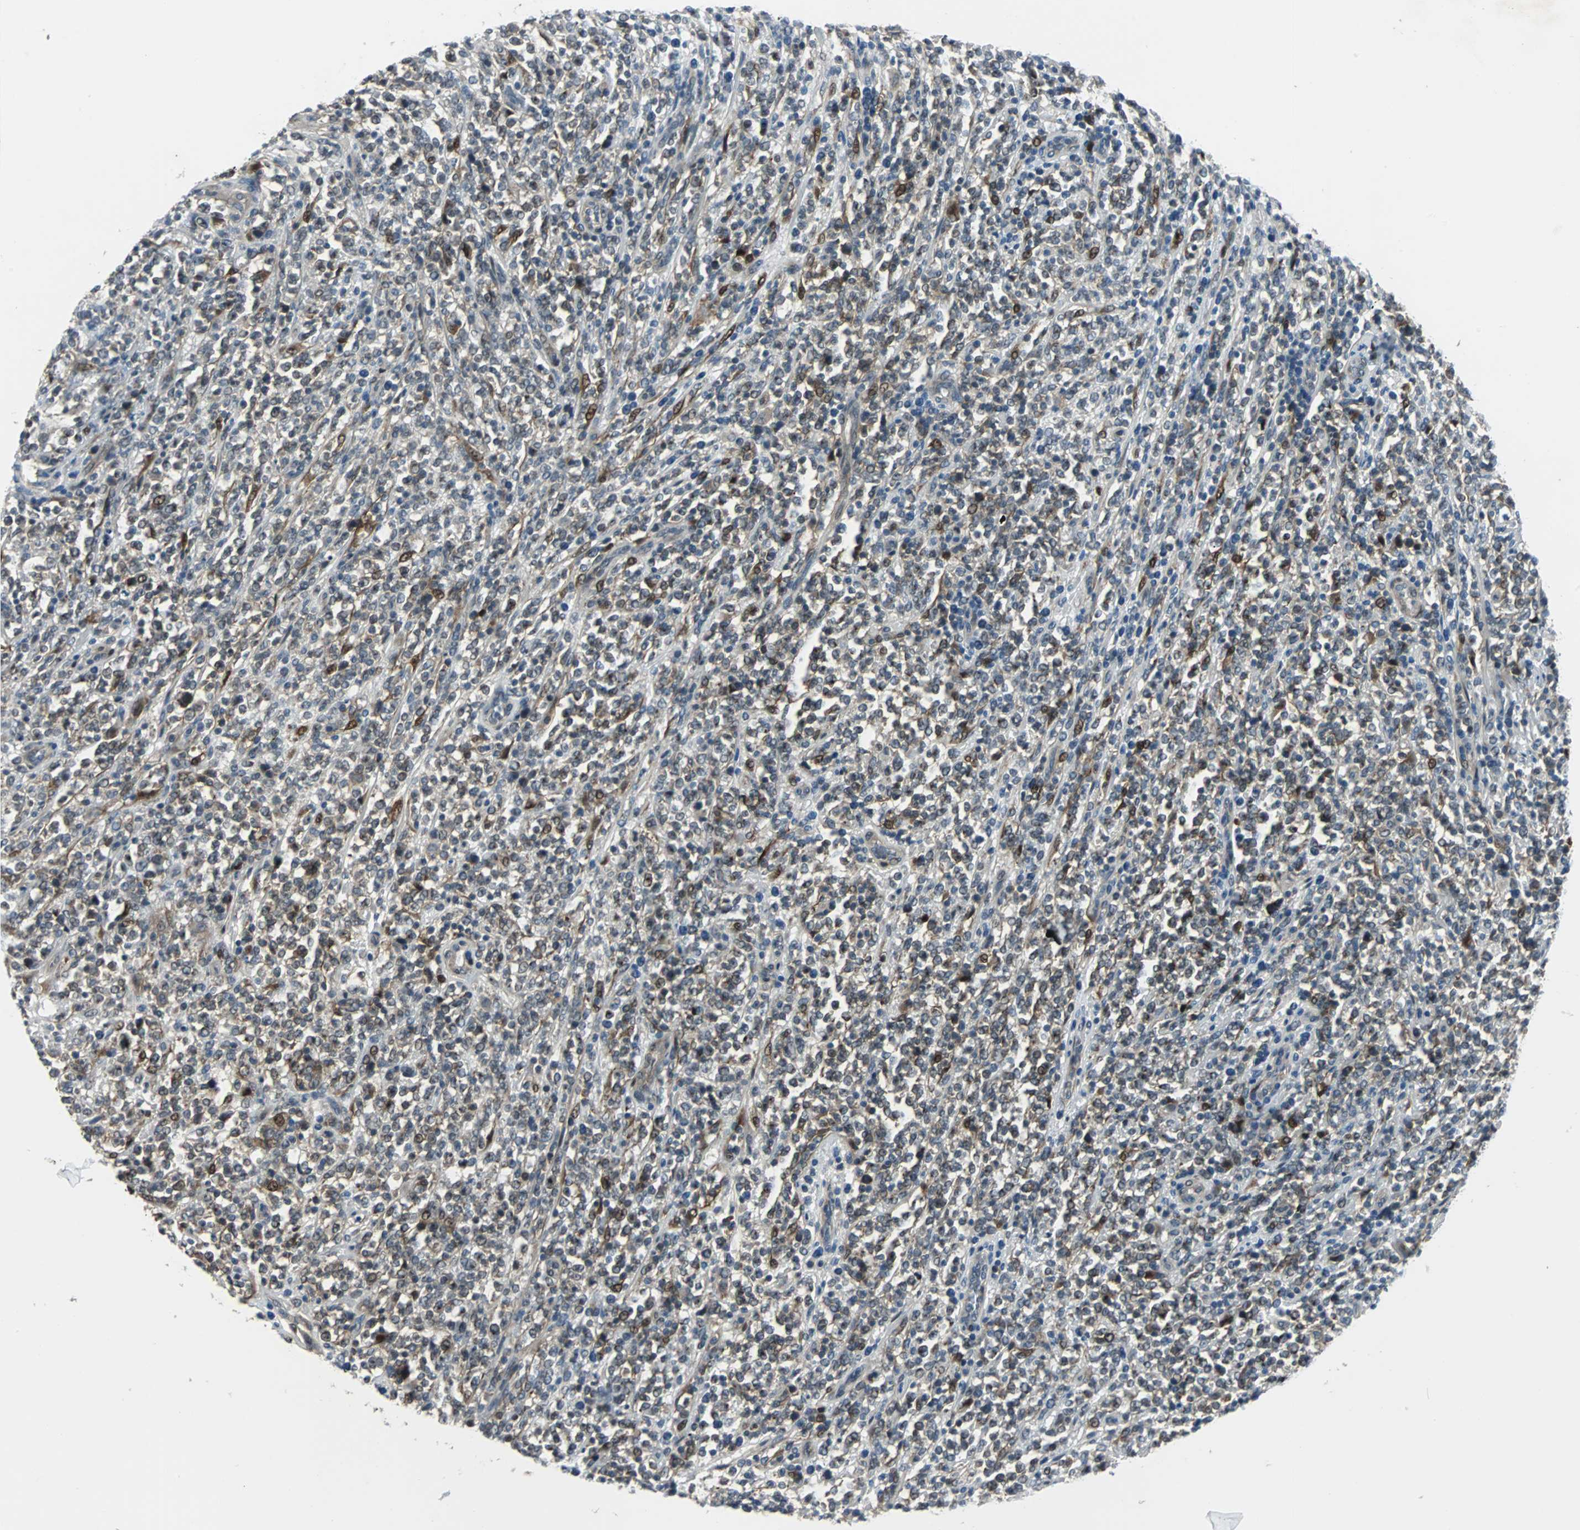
{"staining": {"intensity": "moderate", "quantity": "<25%", "location": "nuclear"}, "tissue": "lymphoma", "cell_type": "Tumor cells", "image_type": "cancer", "snomed": [{"axis": "morphology", "description": "Malignant lymphoma, non-Hodgkin's type, High grade"}, {"axis": "topography", "description": "Soft tissue"}], "caption": "About <25% of tumor cells in malignant lymphoma, non-Hodgkin's type (high-grade) exhibit moderate nuclear protein positivity as visualized by brown immunohistochemical staining.", "gene": "FHL2", "patient": {"sex": "male", "age": 18}}